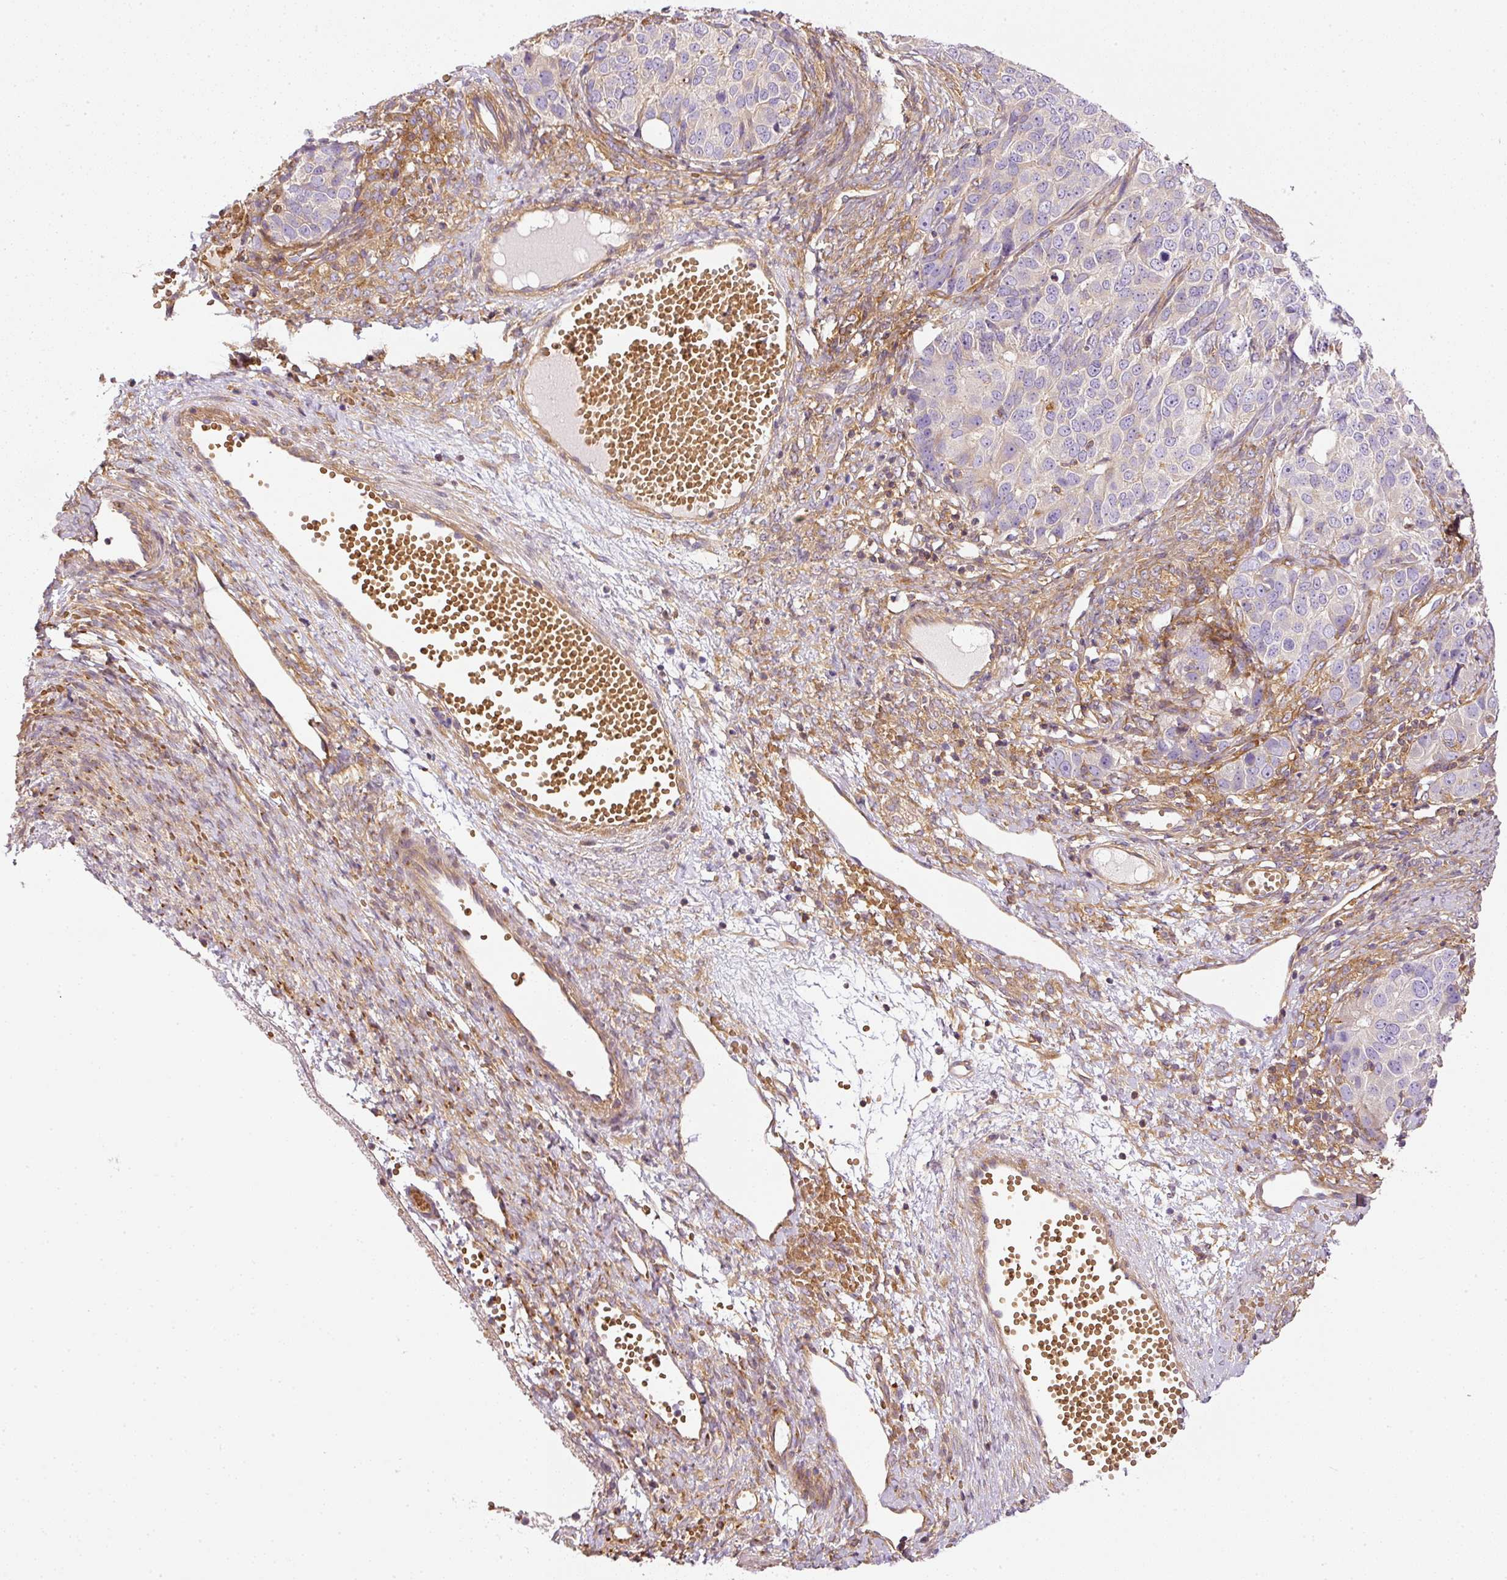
{"staining": {"intensity": "negative", "quantity": "none", "location": "none"}, "tissue": "ovarian cancer", "cell_type": "Tumor cells", "image_type": "cancer", "snomed": [{"axis": "morphology", "description": "Carcinoma, endometroid"}, {"axis": "topography", "description": "Ovary"}], "caption": "The photomicrograph reveals no staining of tumor cells in ovarian cancer.", "gene": "TBC1D2B", "patient": {"sex": "female", "age": 51}}